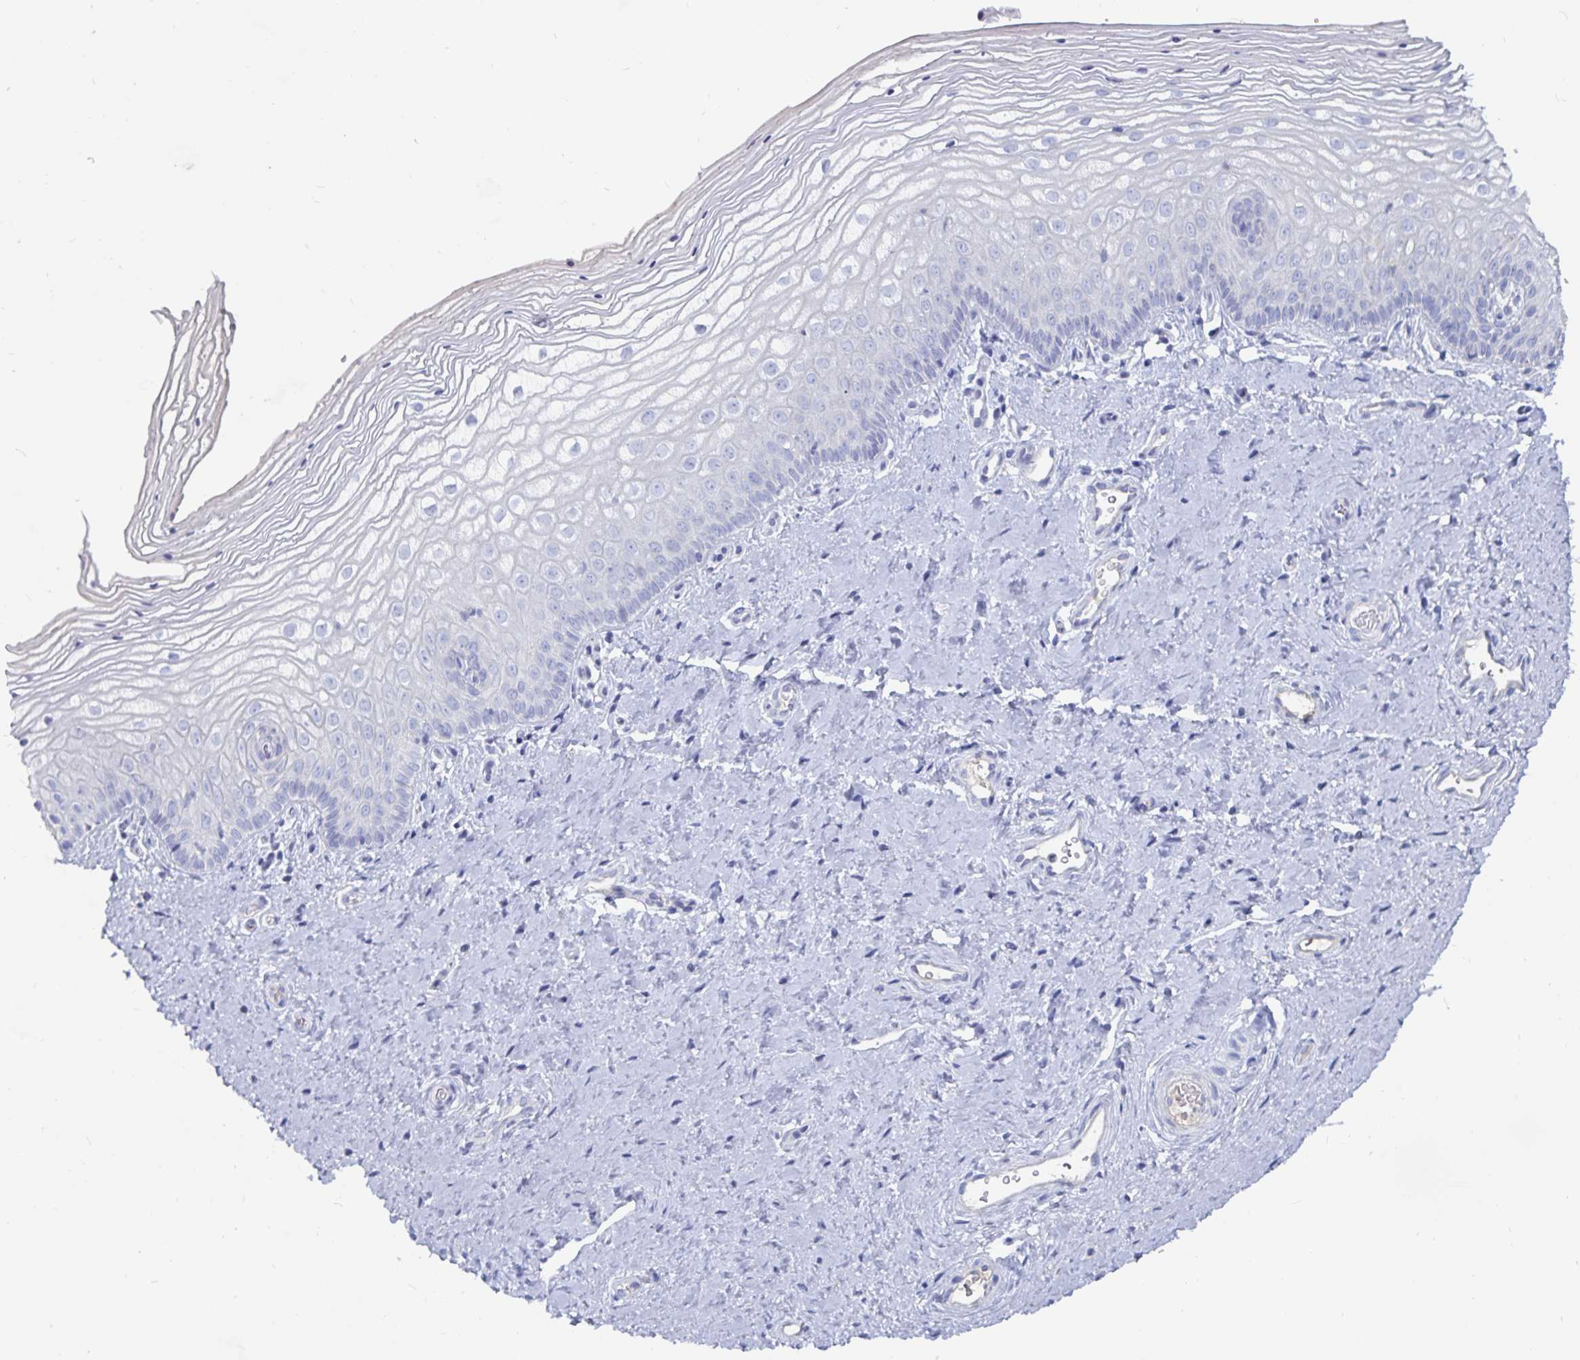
{"staining": {"intensity": "negative", "quantity": "none", "location": "none"}, "tissue": "vagina", "cell_type": "Squamous epithelial cells", "image_type": "normal", "snomed": [{"axis": "morphology", "description": "Normal tissue, NOS"}, {"axis": "topography", "description": "Vagina"}], "caption": "High power microscopy photomicrograph of an immunohistochemistry (IHC) photomicrograph of normal vagina, revealing no significant expression in squamous epithelial cells. The staining is performed using DAB brown chromogen with nuclei counter-stained in using hematoxylin.", "gene": "CFAP69", "patient": {"sex": "female", "age": 39}}